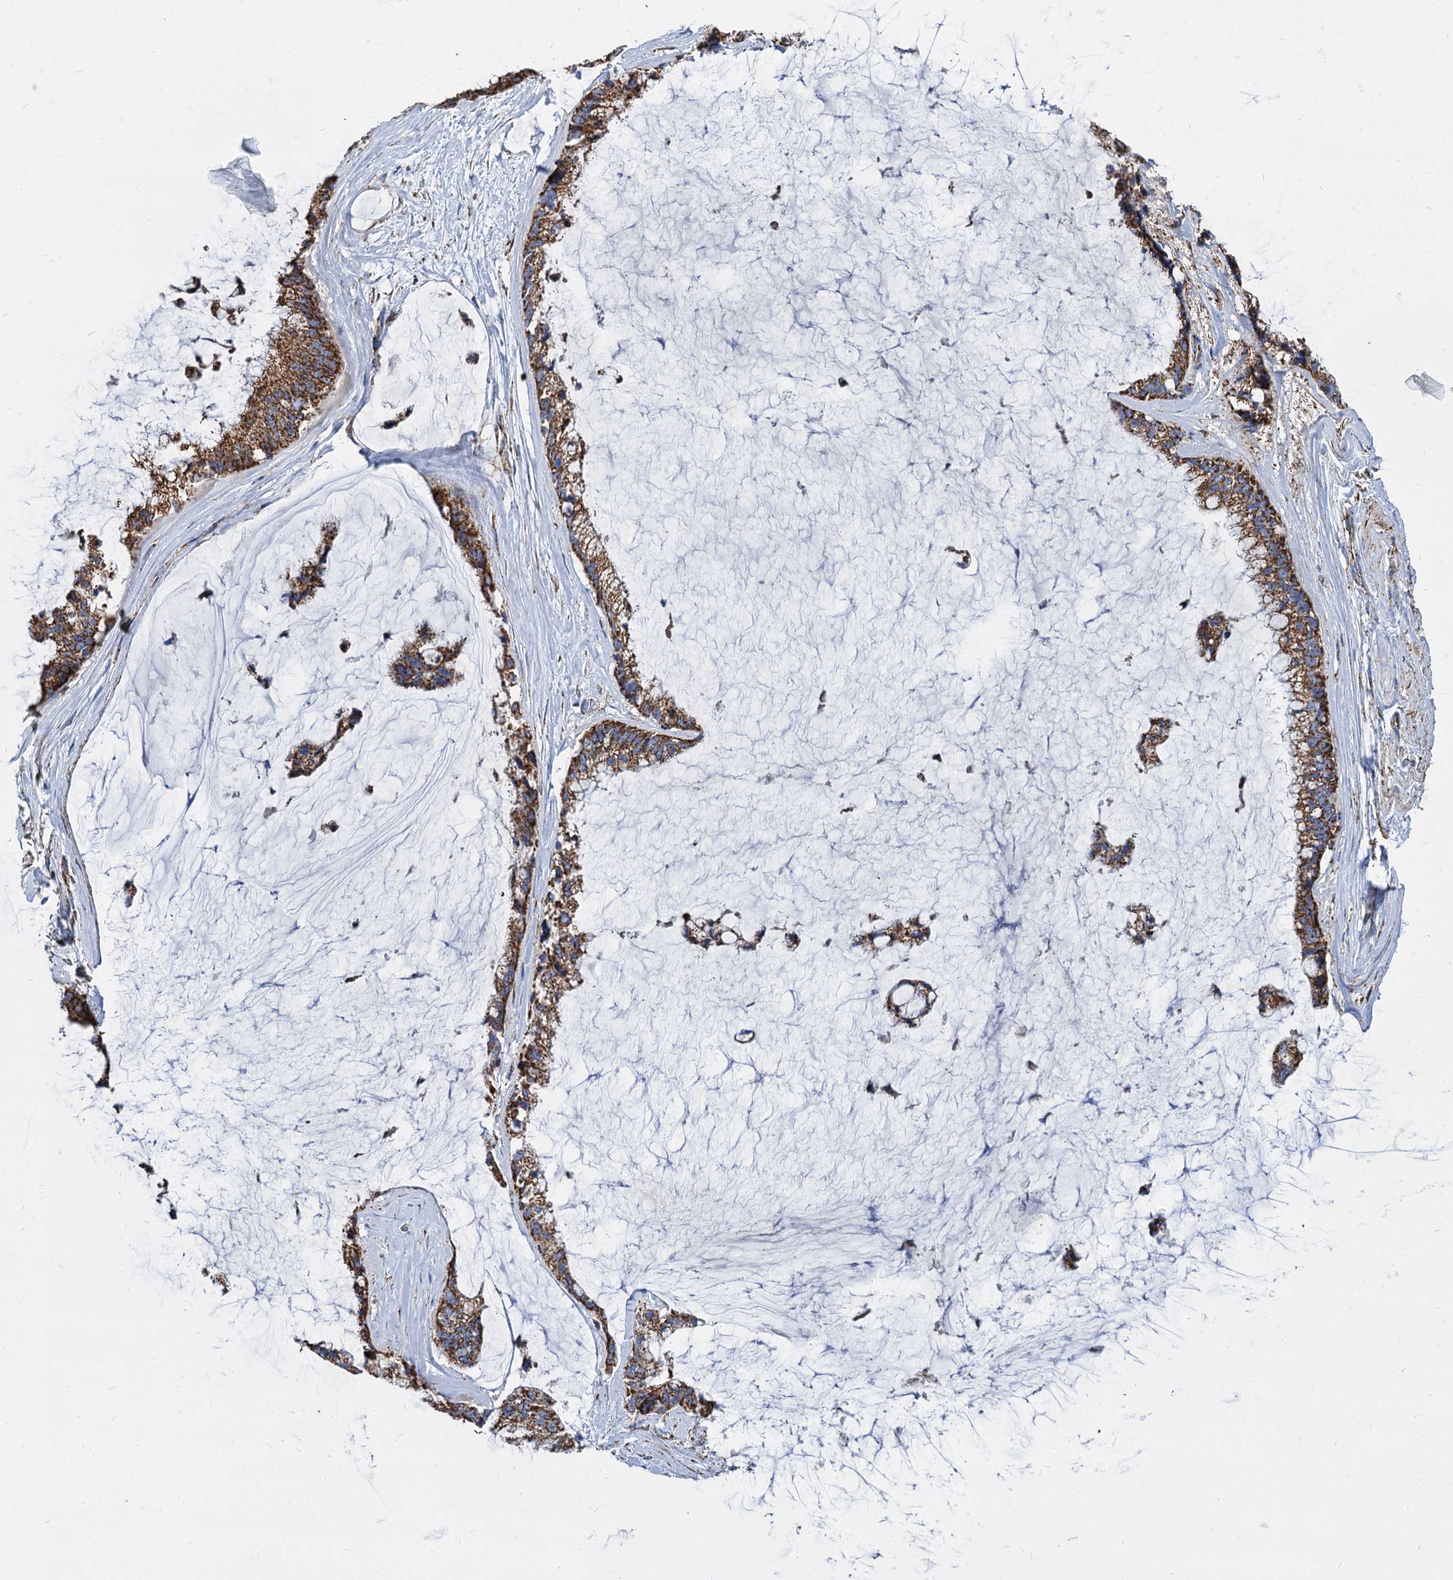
{"staining": {"intensity": "strong", "quantity": ">75%", "location": "cytoplasmic/membranous"}, "tissue": "ovarian cancer", "cell_type": "Tumor cells", "image_type": "cancer", "snomed": [{"axis": "morphology", "description": "Cystadenocarcinoma, mucinous, NOS"}, {"axis": "topography", "description": "Ovary"}], "caption": "Tumor cells show high levels of strong cytoplasmic/membranous staining in approximately >75% of cells in human mucinous cystadenocarcinoma (ovarian).", "gene": "TIMM10", "patient": {"sex": "female", "age": 39}}